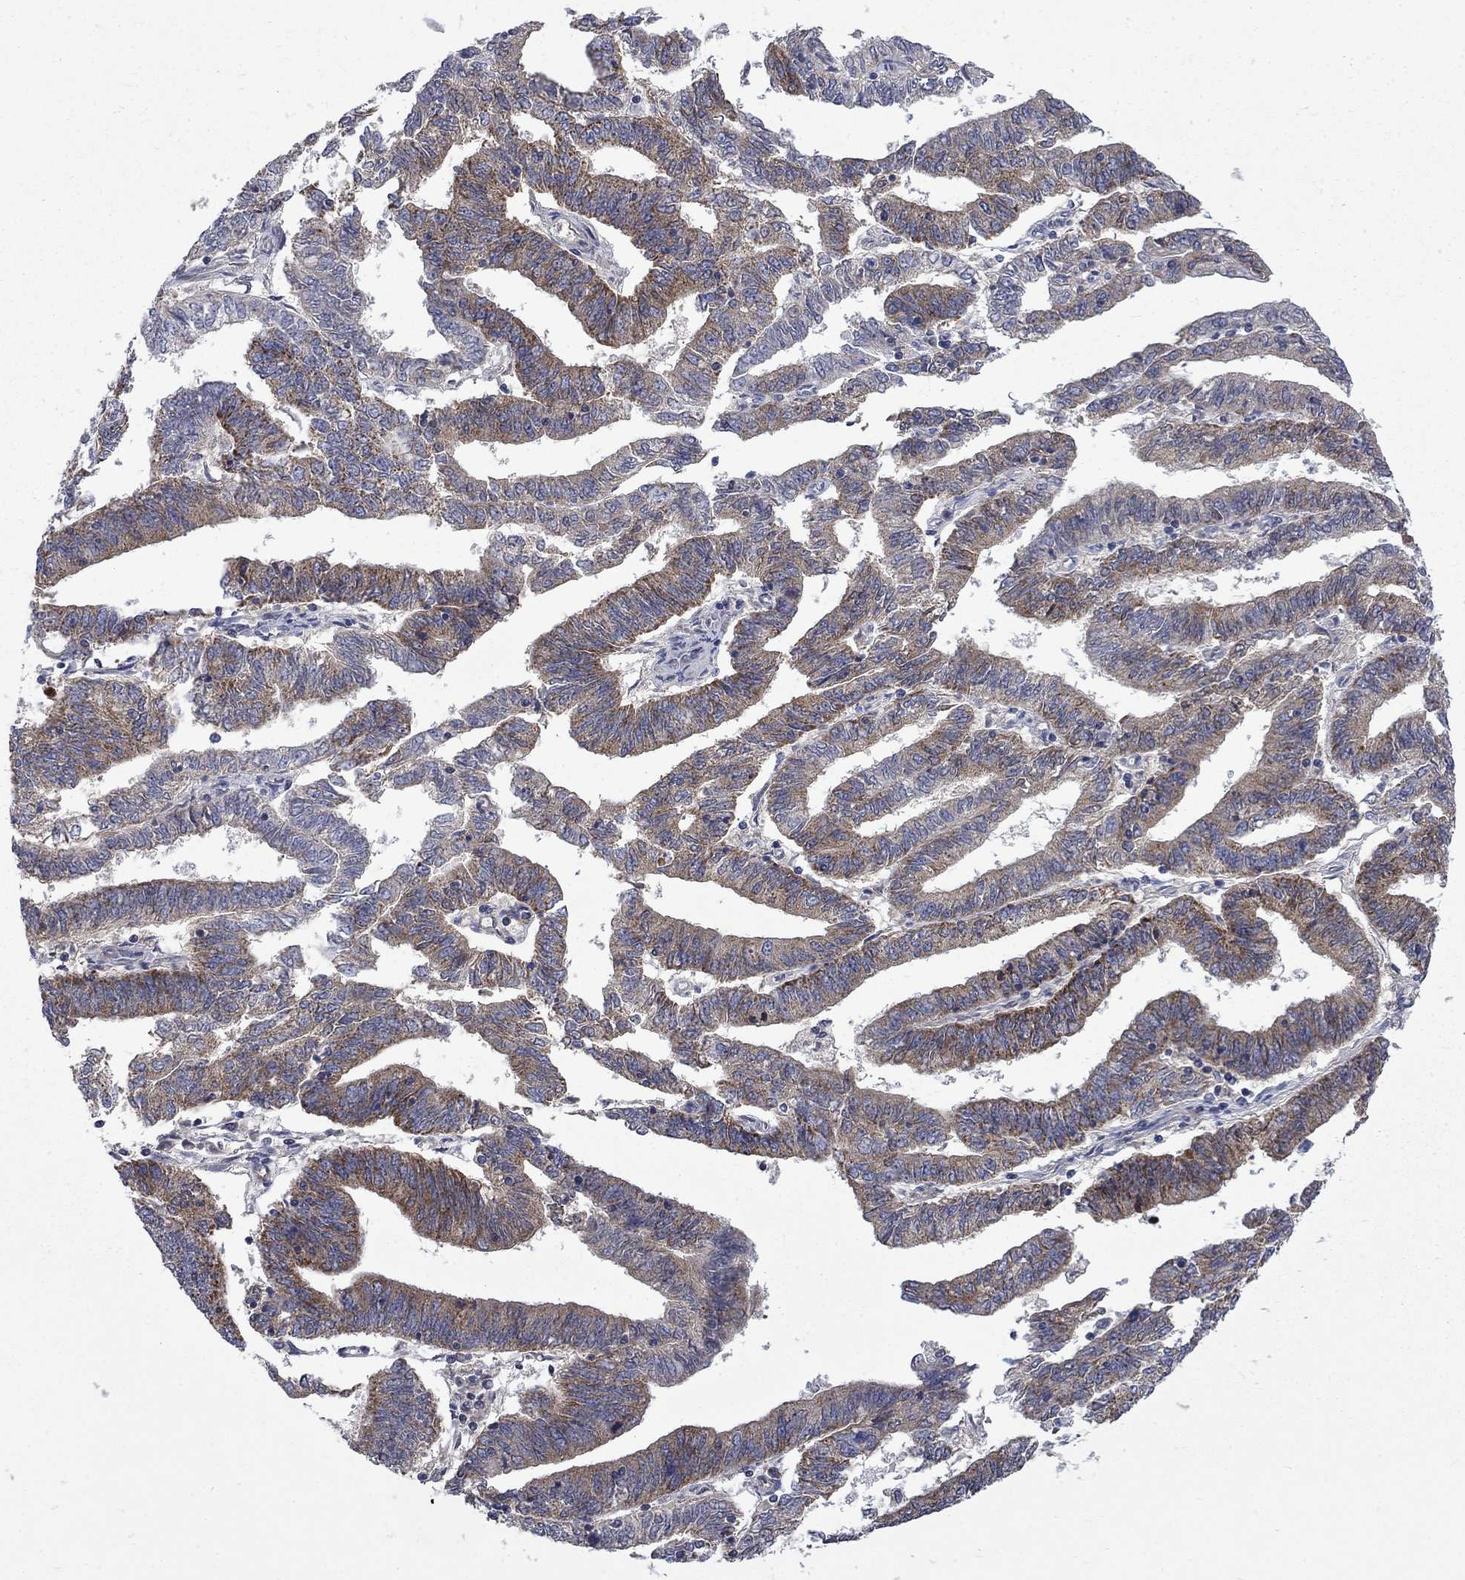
{"staining": {"intensity": "strong", "quantity": "25%-75%", "location": "cytoplasmic/membranous"}, "tissue": "endometrial cancer", "cell_type": "Tumor cells", "image_type": "cancer", "snomed": [{"axis": "morphology", "description": "Adenocarcinoma, NOS"}, {"axis": "topography", "description": "Endometrium"}], "caption": "A photomicrograph showing strong cytoplasmic/membranous staining in approximately 25%-75% of tumor cells in endometrial cancer, as visualized by brown immunohistochemical staining.", "gene": "HSPA12A", "patient": {"sex": "female", "age": 82}}